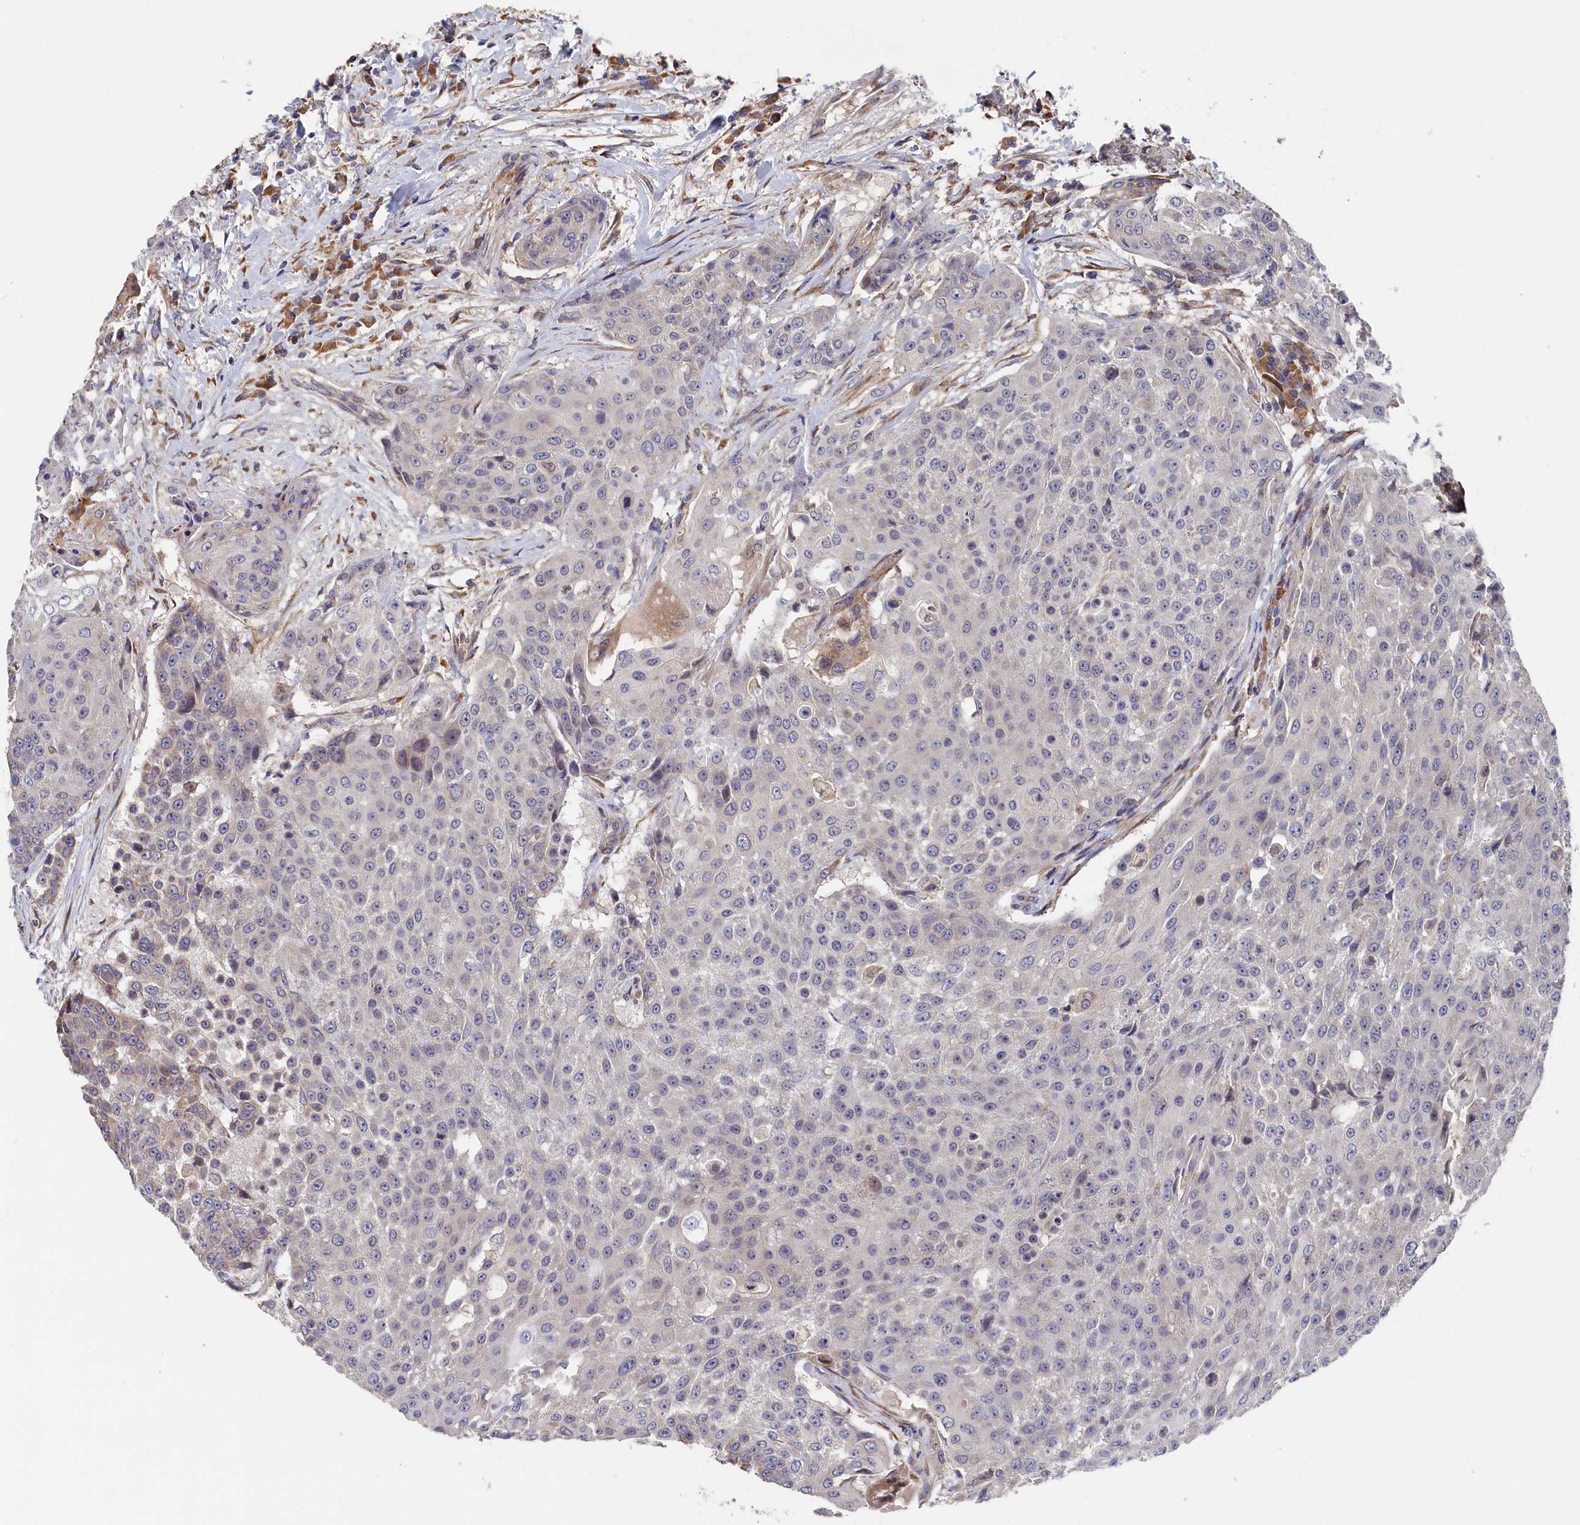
{"staining": {"intensity": "weak", "quantity": "25%-75%", "location": "cytoplasmic/membranous"}, "tissue": "urothelial cancer", "cell_type": "Tumor cells", "image_type": "cancer", "snomed": [{"axis": "morphology", "description": "Urothelial carcinoma, High grade"}, {"axis": "topography", "description": "Urinary bladder"}], "caption": "Brown immunohistochemical staining in urothelial cancer reveals weak cytoplasmic/membranous positivity in about 25%-75% of tumor cells. The protein is shown in brown color, while the nuclei are stained blue.", "gene": "CYB5D2", "patient": {"sex": "female", "age": 63}}